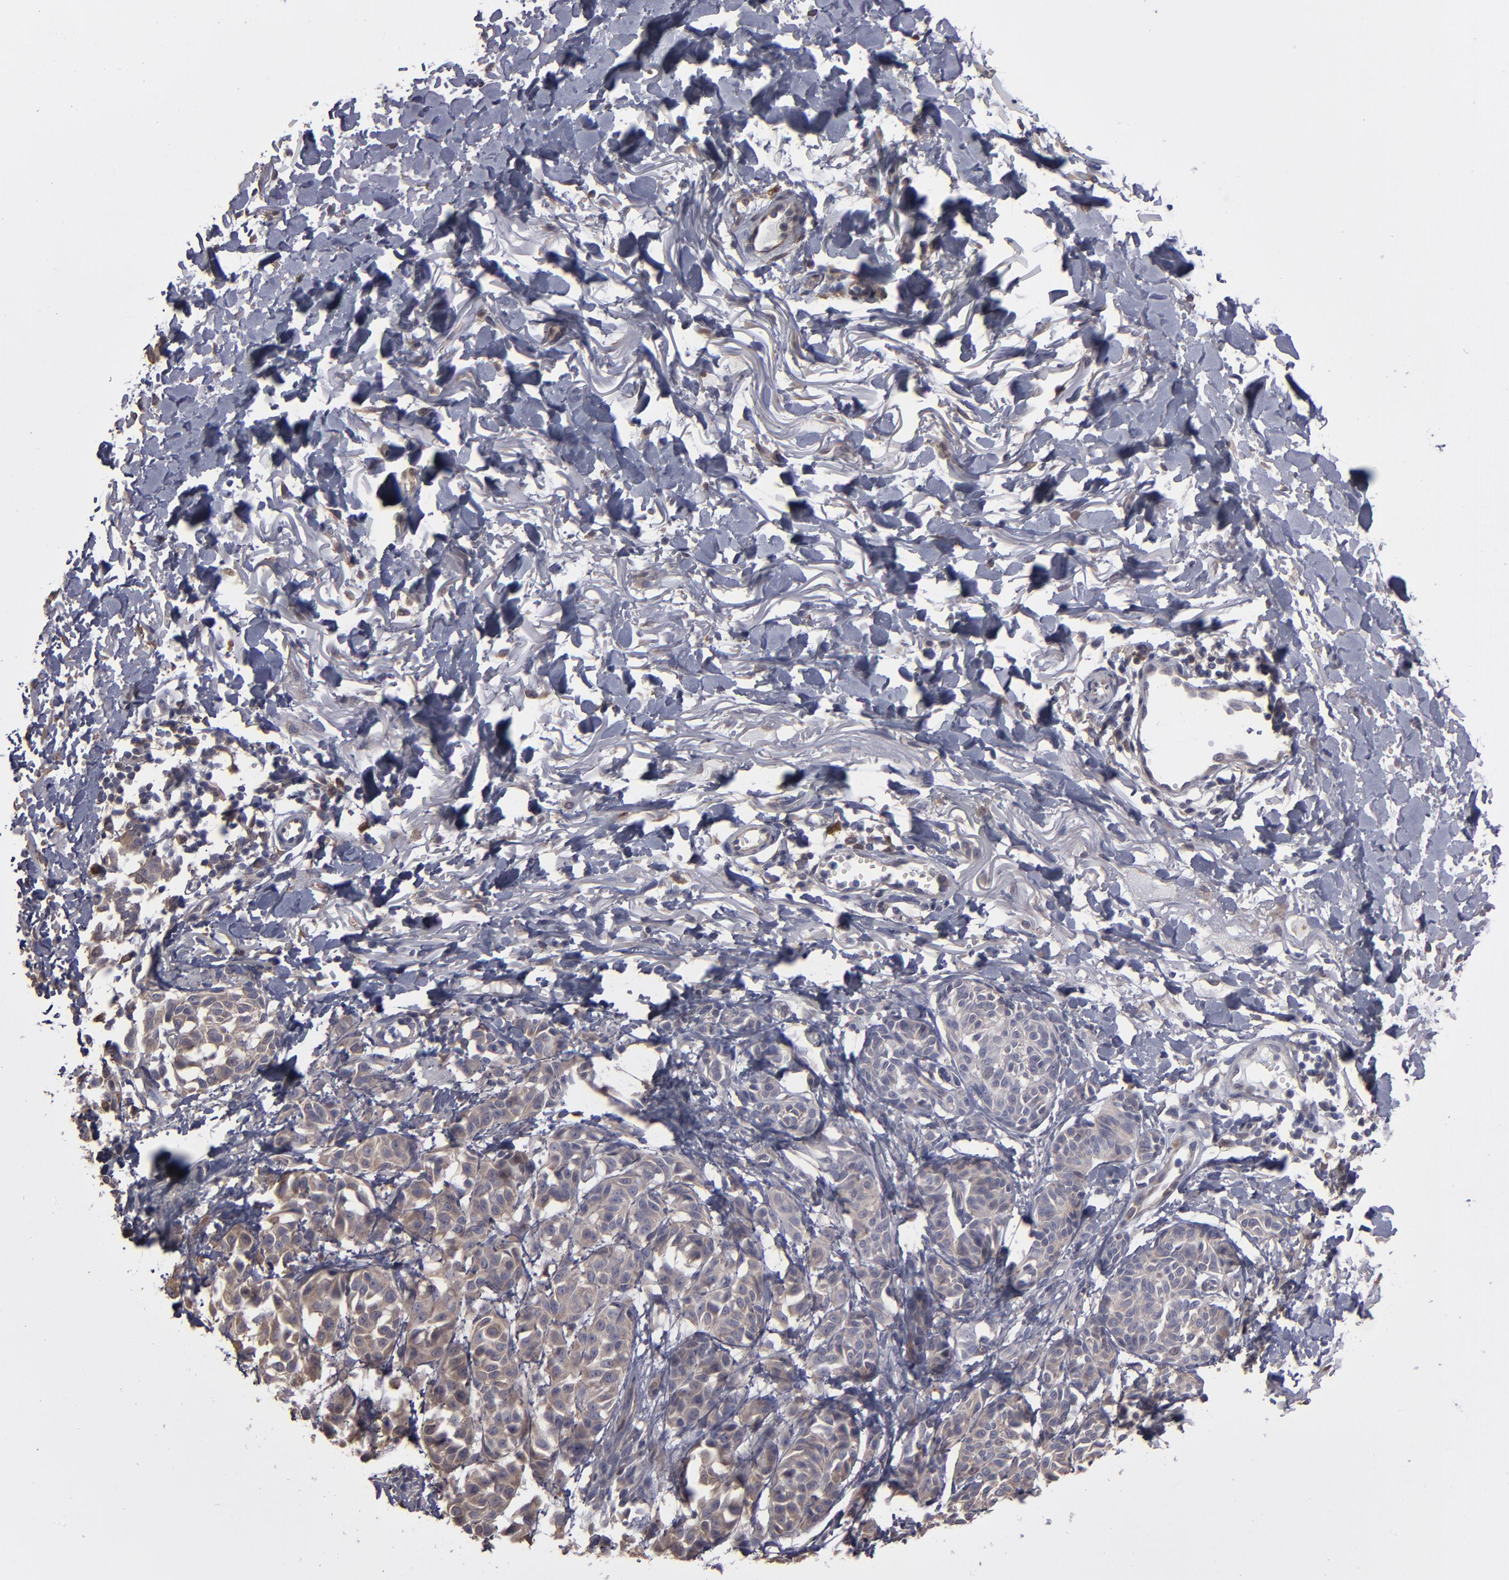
{"staining": {"intensity": "weak", "quantity": ">75%", "location": "cytoplasmic/membranous"}, "tissue": "melanoma", "cell_type": "Tumor cells", "image_type": "cancer", "snomed": [{"axis": "morphology", "description": "Malignant melanoma, NOS"}, {"axis": "topography", "description": "Skin"}], "caption": "Approximately >75% of tumor cells in human malignant melanoma demonstrate weak cytoplasmic/membranous protein expression as visualized by brown immunohistochemical staining.", "gene": "NDRG2", "patient": {"sex": "male", "age": 76}}